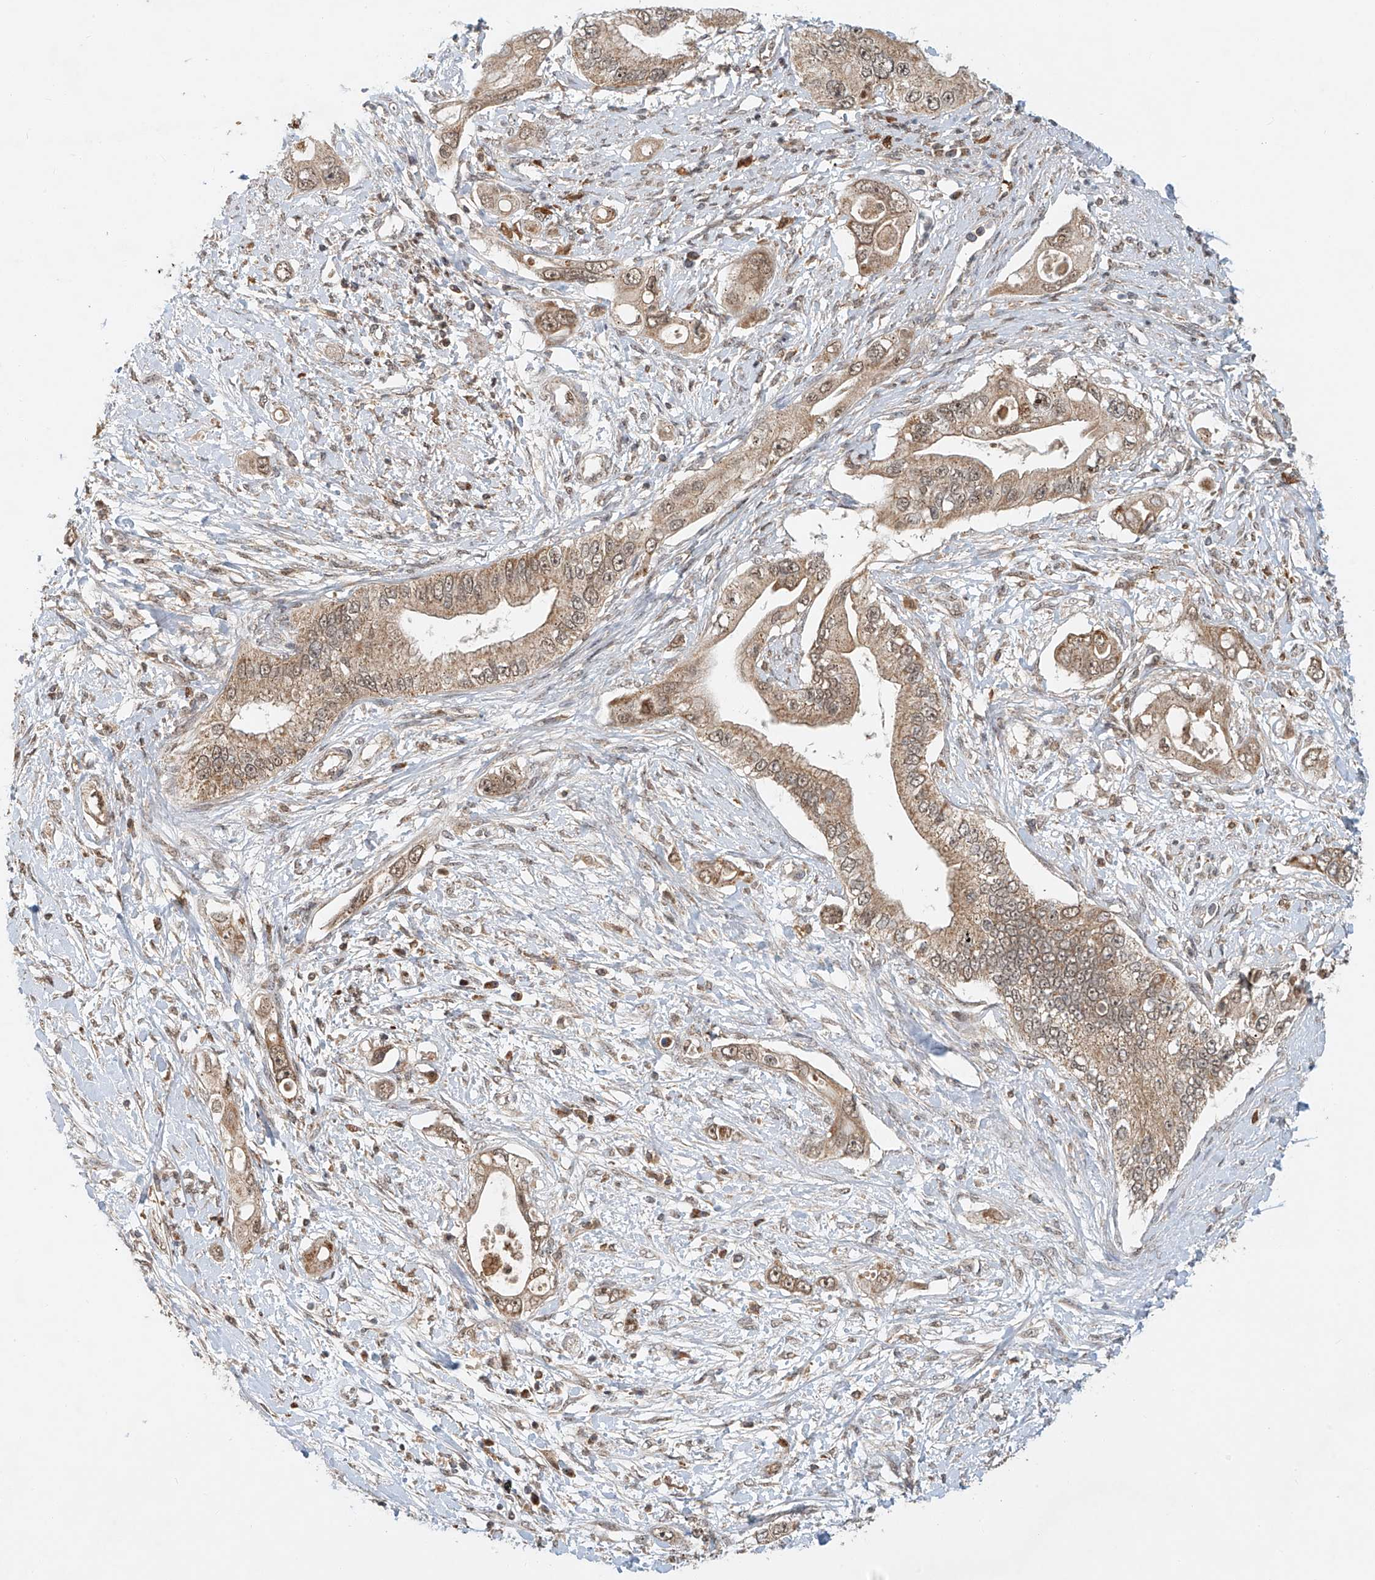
{"staining": {"intensity": "weak", "quantity": ">75%", "location": "cytoplasmic/membranous,nuclear"}, "tissue": "pancreatic cancer", "cell_type": "Tumor cells", "image_type": "cancer", "snomed": [{"axis": "morphology", "description": "Inflammation, NOS"}, {"axis": "morphology", "description": "Adenocarcinoma, NOS"}, {"axis": "topography", "description": "Pancreas"}], "caption": "IHC staining of pancreatic cancer, which displays low levels of weak cytoplasmic/membranous and nuclear expression in approximately >75% of tumor cells indicating weak cytoplasmic/membranous and nuclear protein positivity. The staining was performed using DAB (brown) for protein detection and nuclei were counterstained in hematoxylin (blue).", "gene": "SYTL3", "patient": {"sex": "female", "age": 56}}